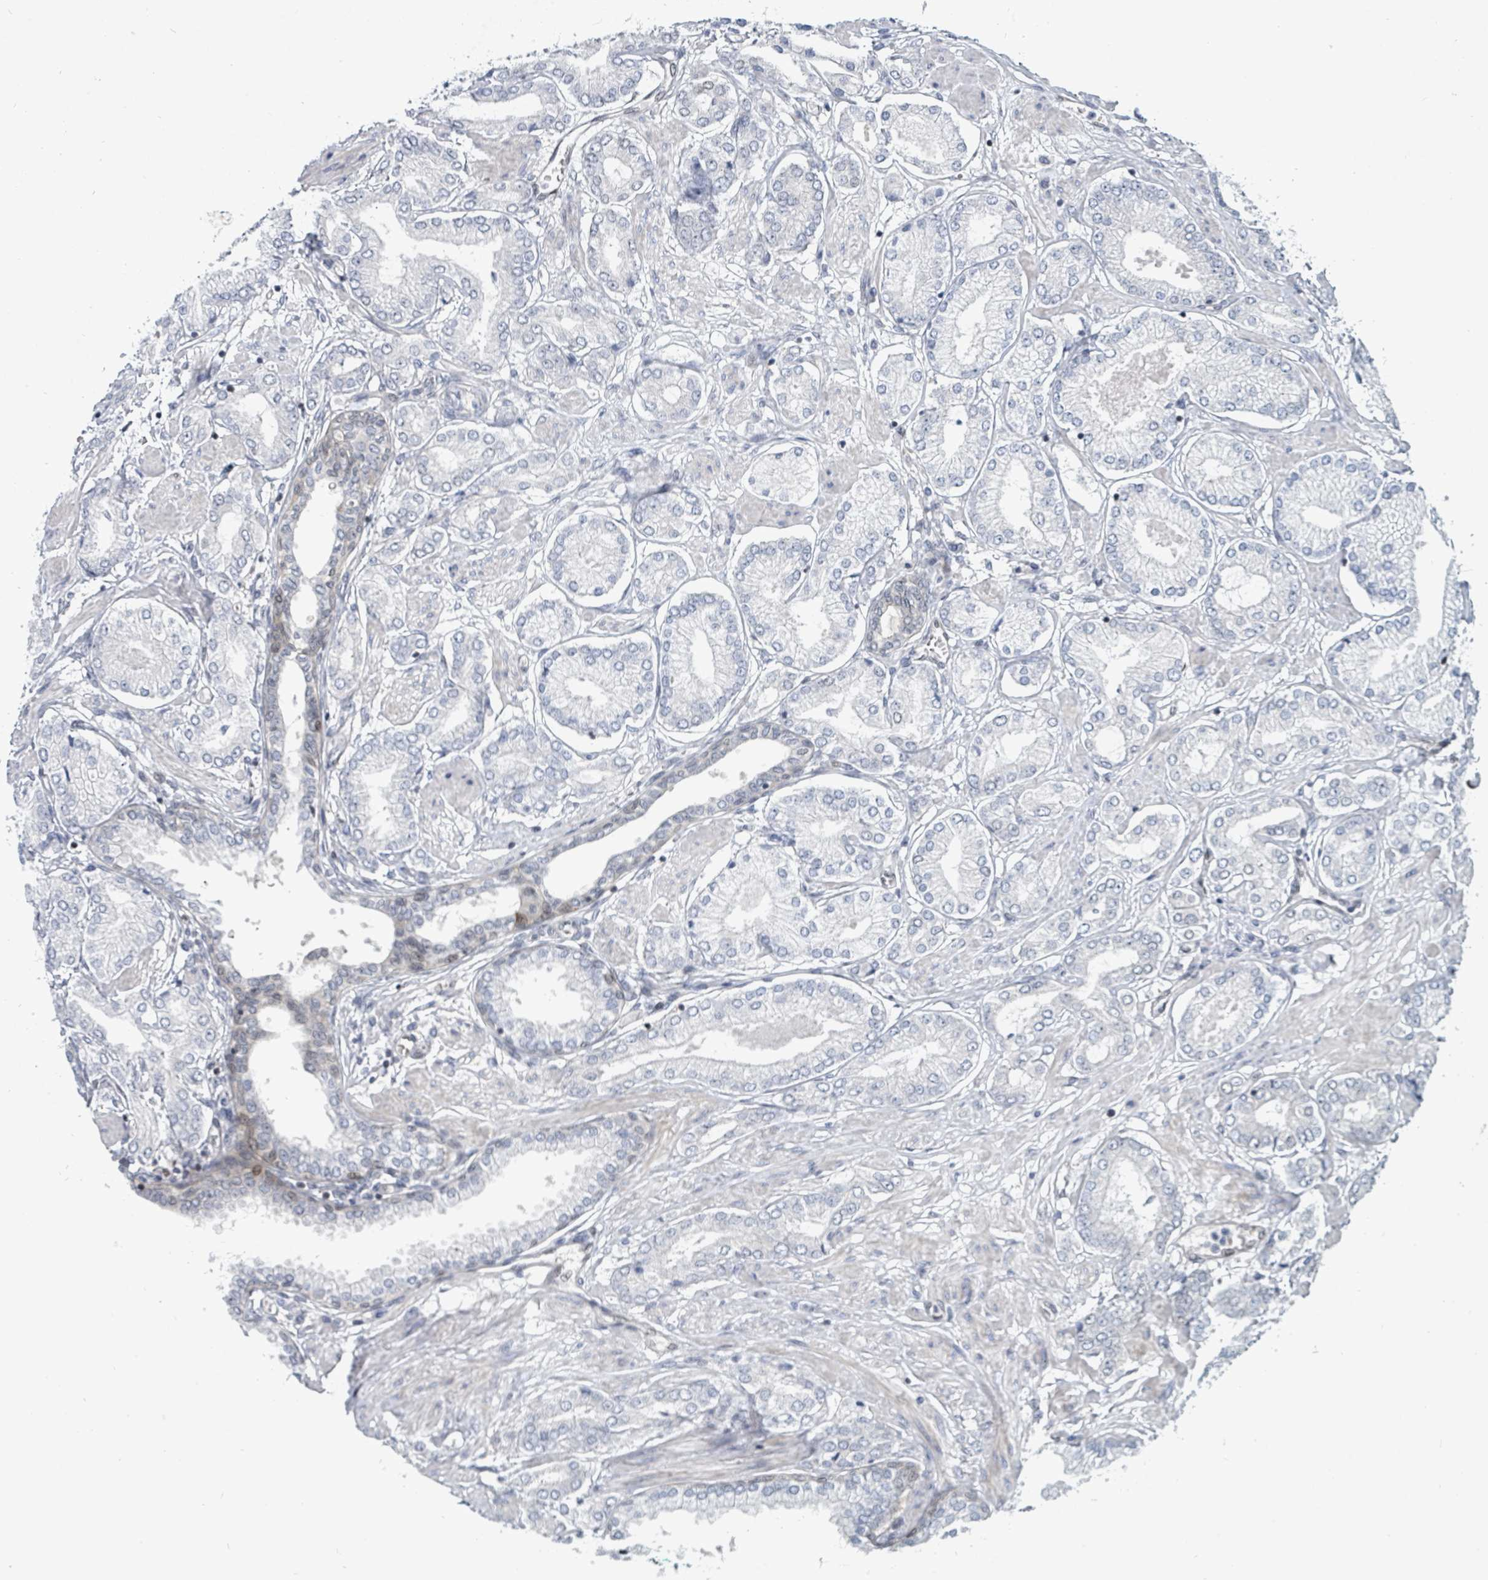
{"staining": {"intensity": "negative", "quantity": "none", "location": "none"}, "tissue": "prostate cancer", "cell_type": "Tumor cells", "image_type": "cancer", "snomed": [{"axis": "morphology", "description": "Adenocarcinoma, High grade"}, {"axis": "topography", "description": "Prostate and seminal vesicle, NOS"}], "caption": "IHC of prostate cancer demonstrates no staining in tumor cells.", "gene": "SUMO4", "patient": {"sex": "male", "age": 64}}